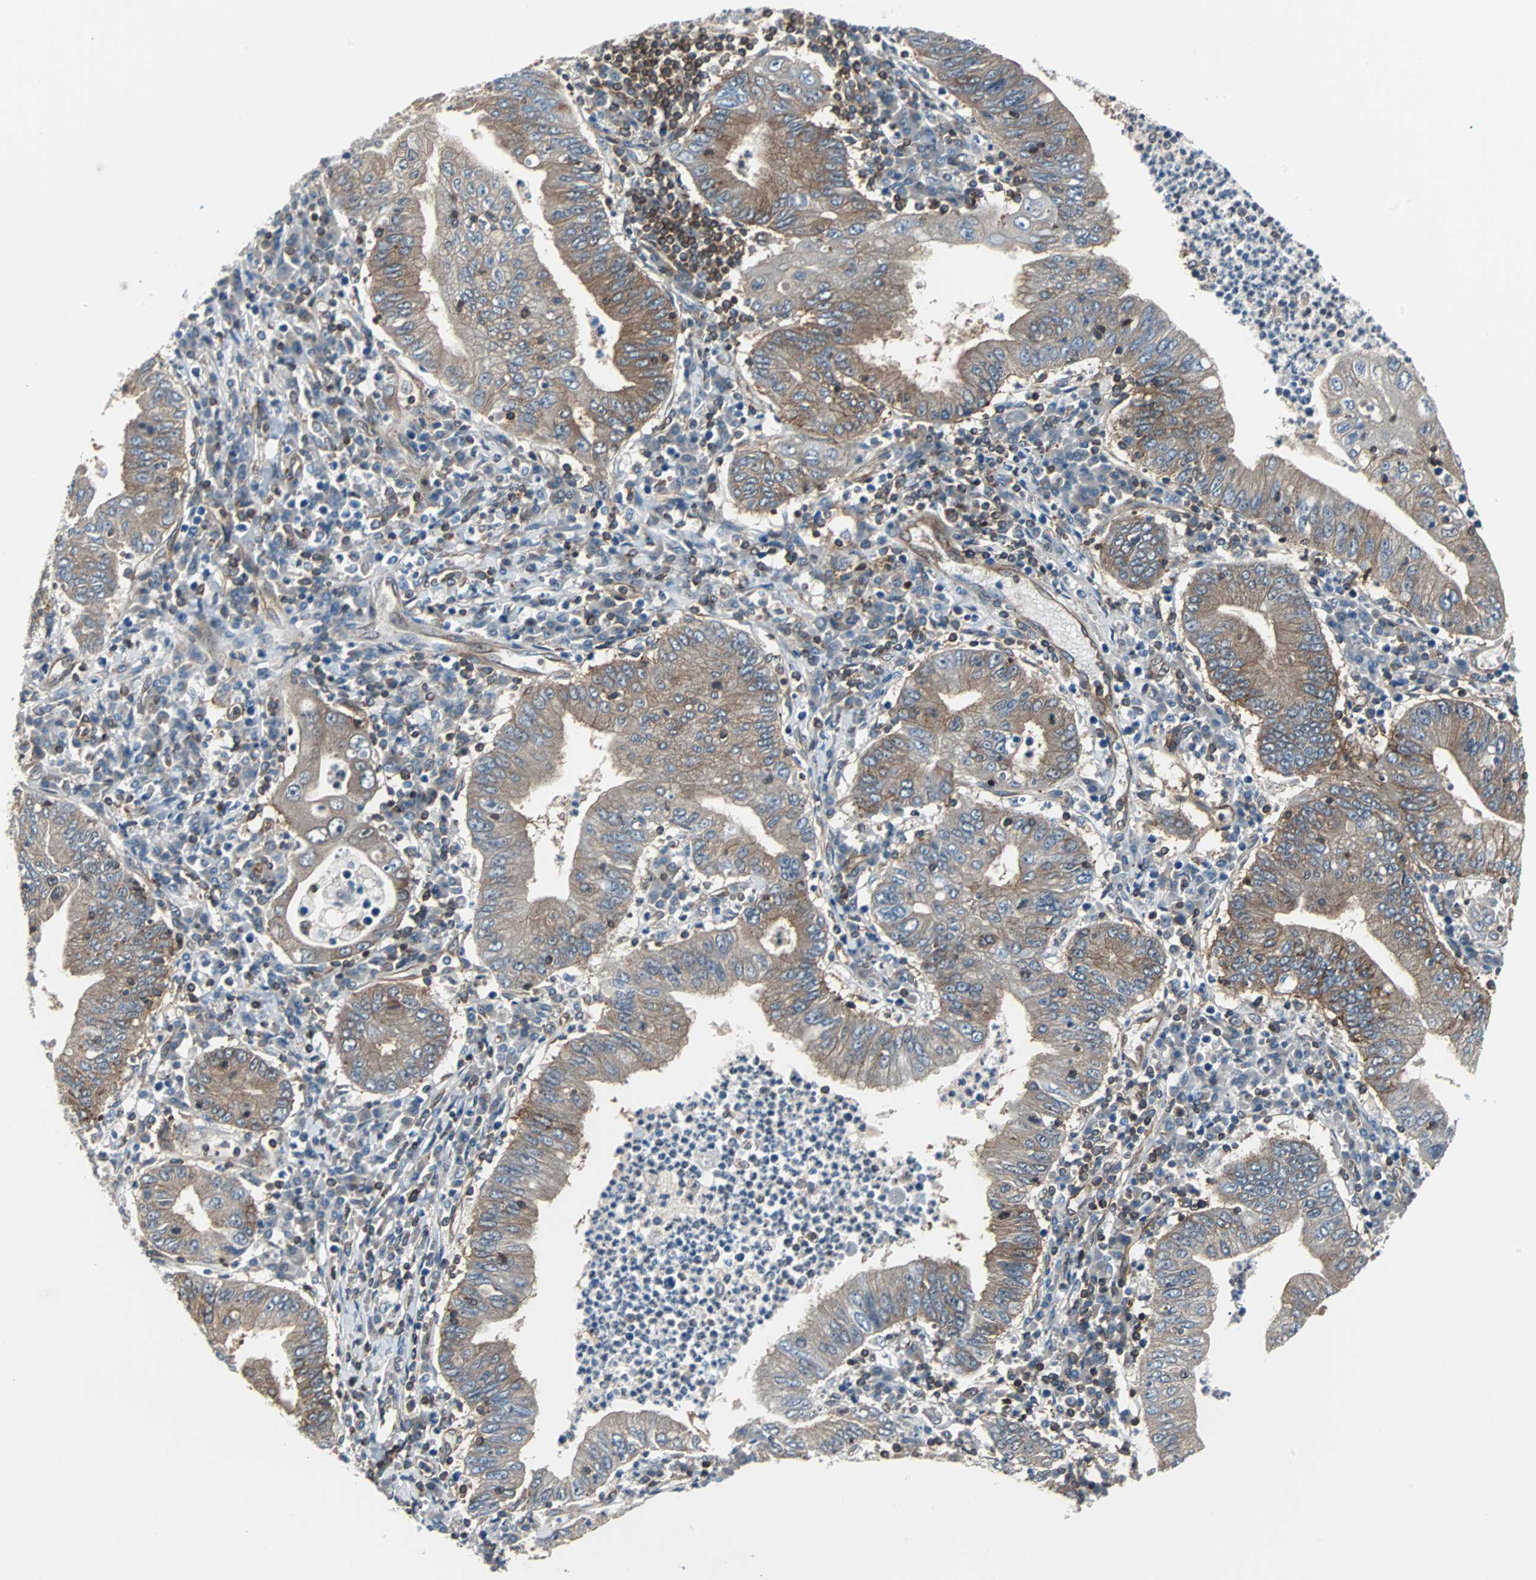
{"staining": {"intensity": "moderate", "quantity": ">75%", "location": "cytoplasmic/membranous"}, "tissue": "stomach cancer", "cell_type": "Tumor cells", "image_type": "cancer", "snomed": [{"axis": "morphology", "description": "Normal tissue, NOS"}, {"axis": "morphology", "description": "Adenocarcinoma, NOS"}, {"axis": "topography", "description": "Esophagus"}, {"axis": "topography", "description": "Stomach, upper"}, {"axis": "topography", "description": "Peripheral nerve tissue"}], "caption": "Immunohistochemical staining of human stomach cancer reveals moderate cytoplasmic/membranous protein staining in approximately >75% of tumor cells.", "gene": "RELA", "patient": {"sex": "male", "age": 62}}